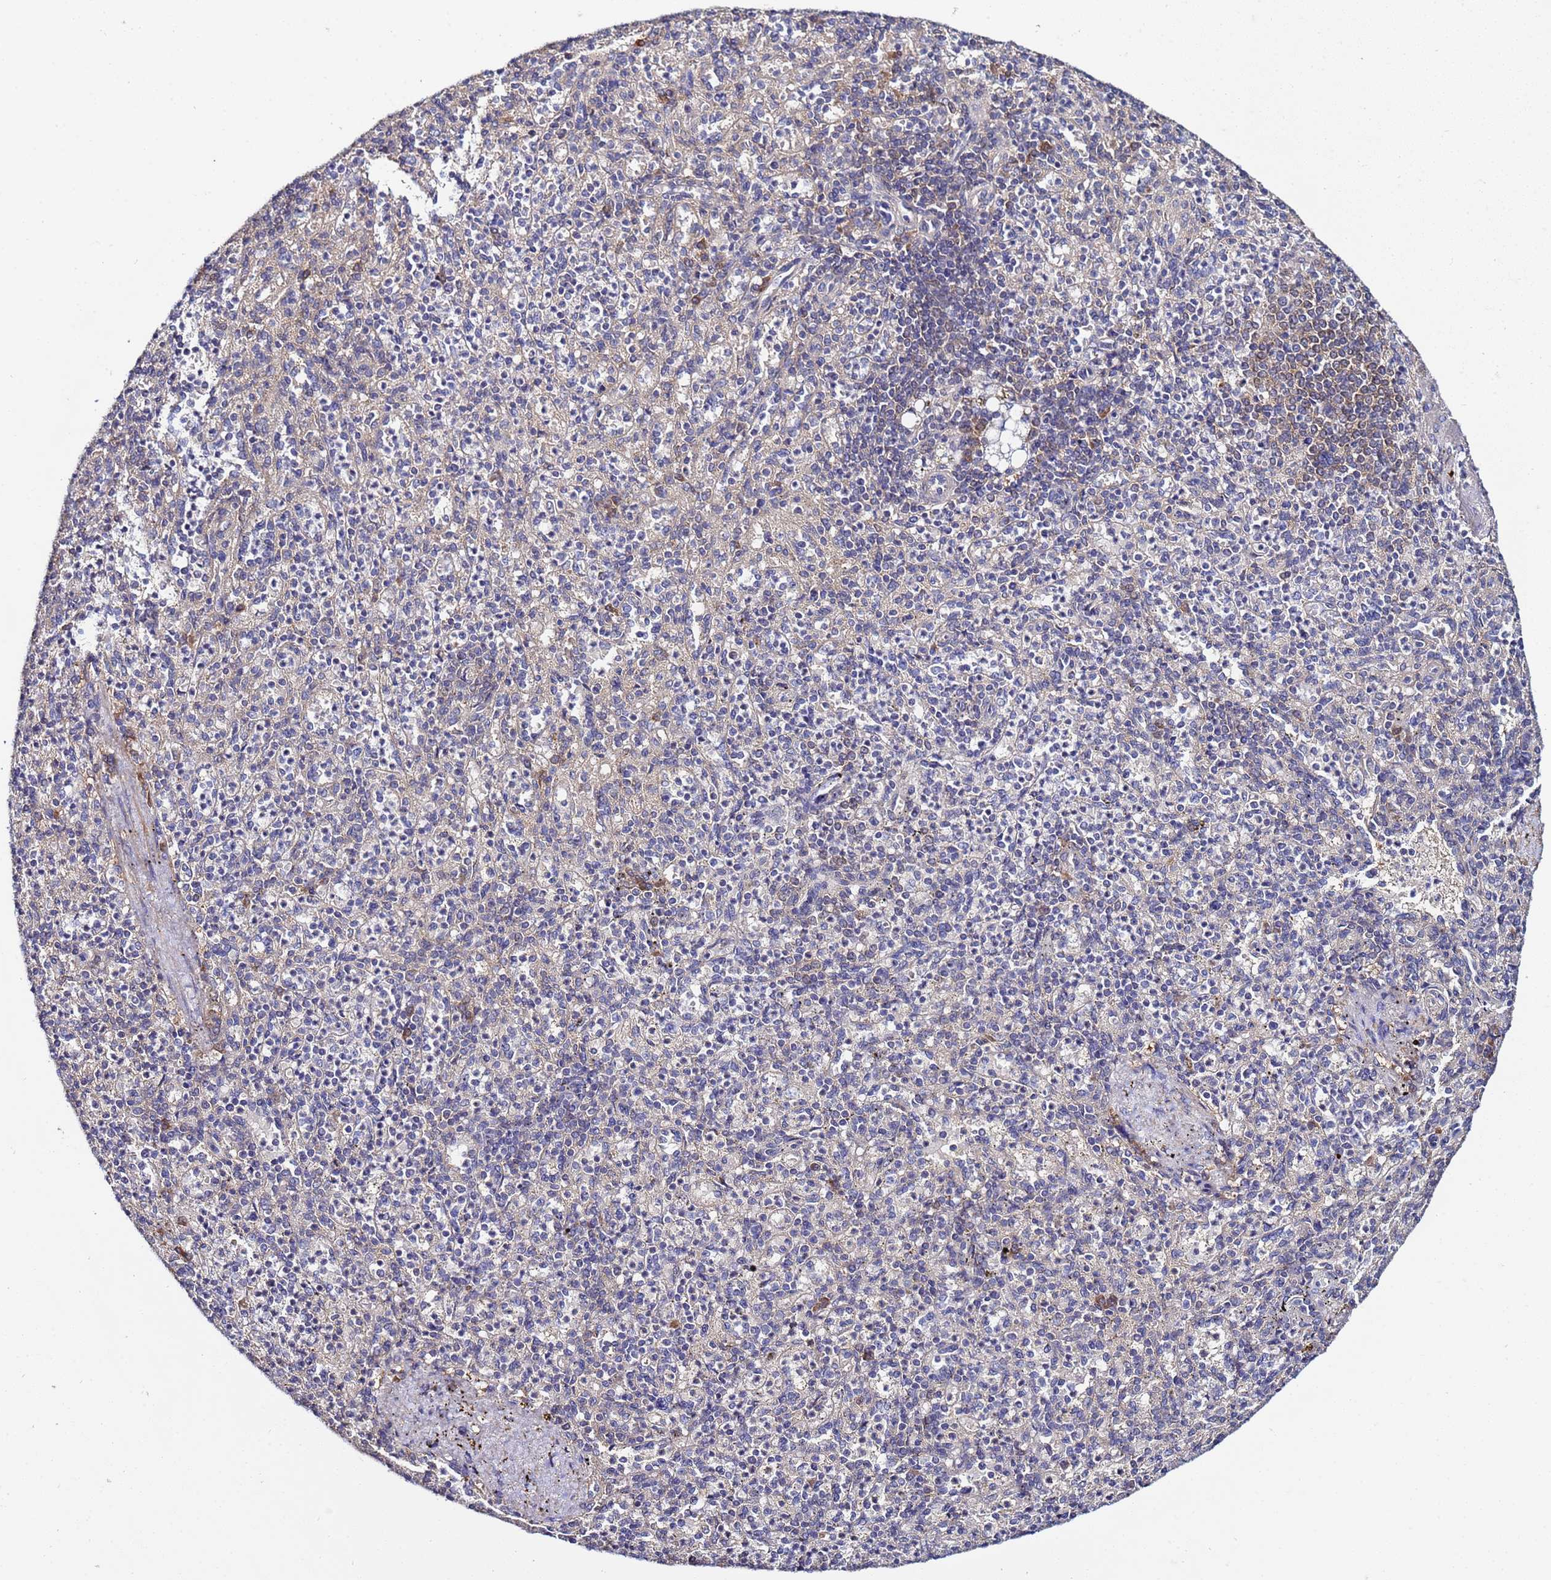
{"staining": {"intensity": "negative", "quantity": "none", "location": "none"}, "tissue": "spleen", "cell_type": "Cells in red pulp", "image_type": "normal", "snomed": [{"axis": "morphology", "description": "Normal tissue, NOS"}, {"axis": "topography", "description": "Spleen"}], "caption": "Benign spleen was stained to show a protein in brown. There is no significant staining in cells in red pulp. (Brightfield microscopy of DAB immunohistochemistry (IHC) at high magnification).", "gene": "NAXE", "patient": {"sex": "female", "age": 74}}